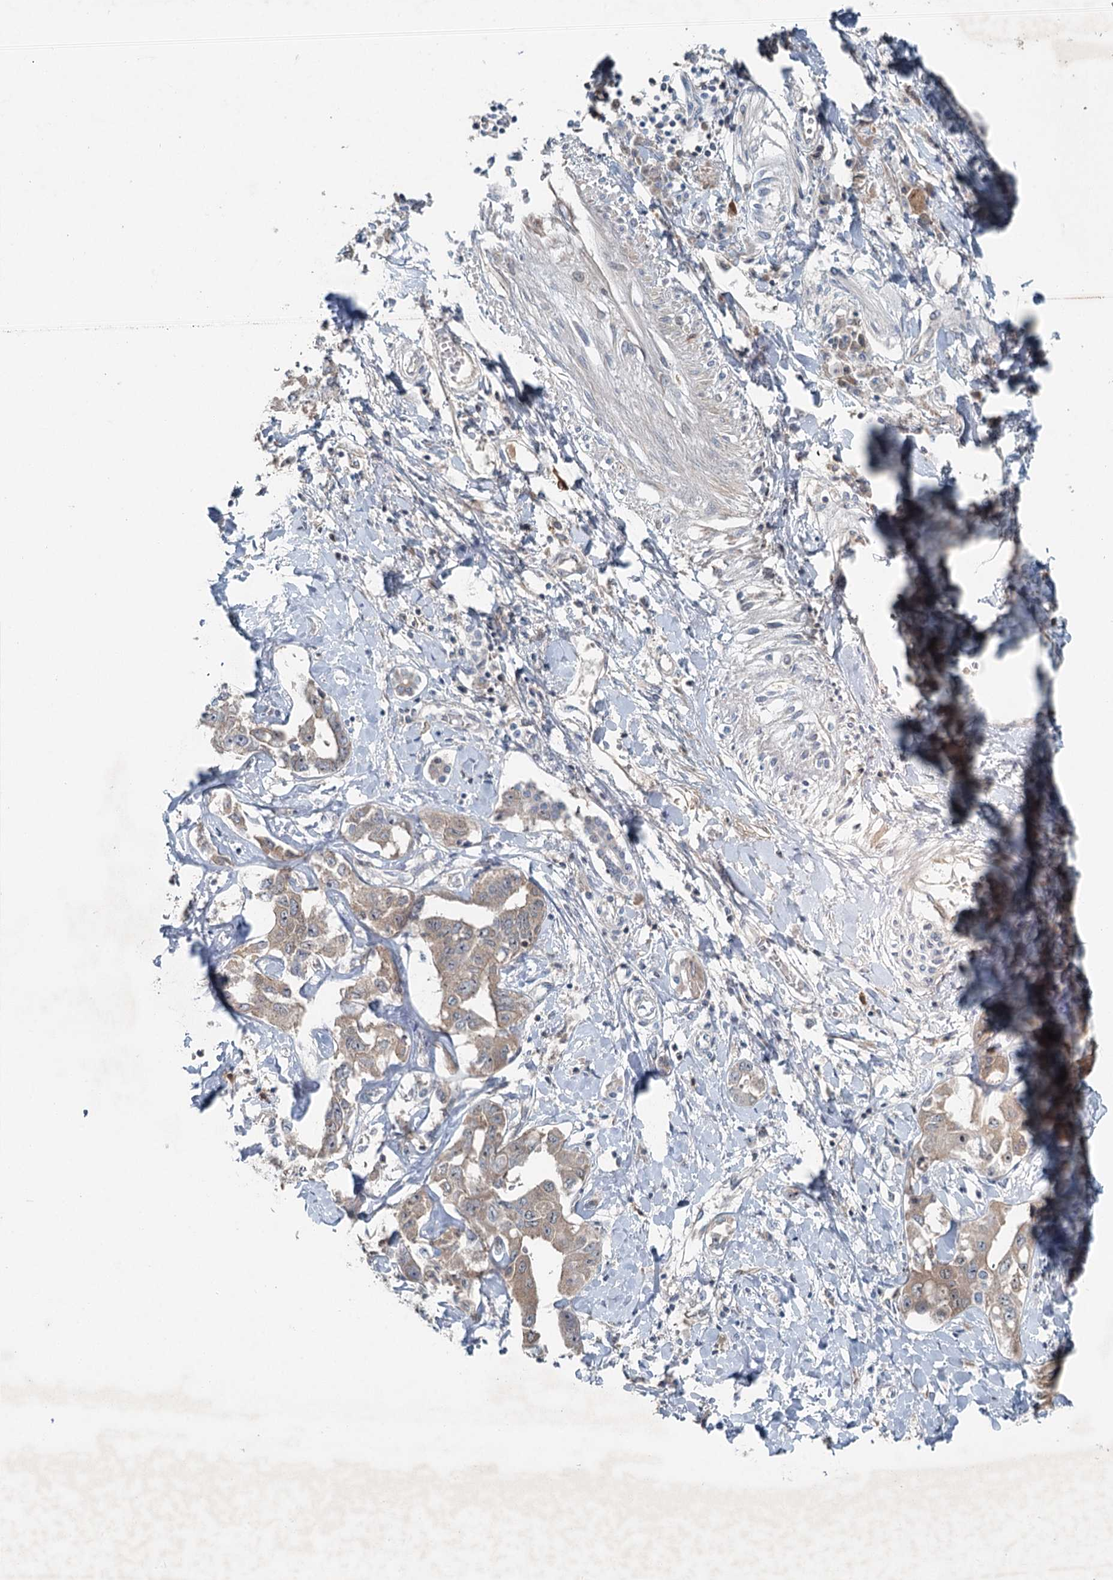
{"staining": {"intensity": "weak", "quantity": ">75%", "location": "cytoplasmic/membranous"}, "tissue": "liver cancer", "cell_type": "Tumor cells", "image_type": "cancer", "snomed": [{"axis": "morphology", "description": "Cholangiocarcinoma"}, {"axis": "topography", "description": "Liver"}], "caption": "Liver cancer was stained to show a protein in brown. There is low levels of weak cytoplasmic/membranous expression in approximately >75% of tumor cells.", "gene": "CHCHD5", "patient": {"sex": "male", "age": 59}}